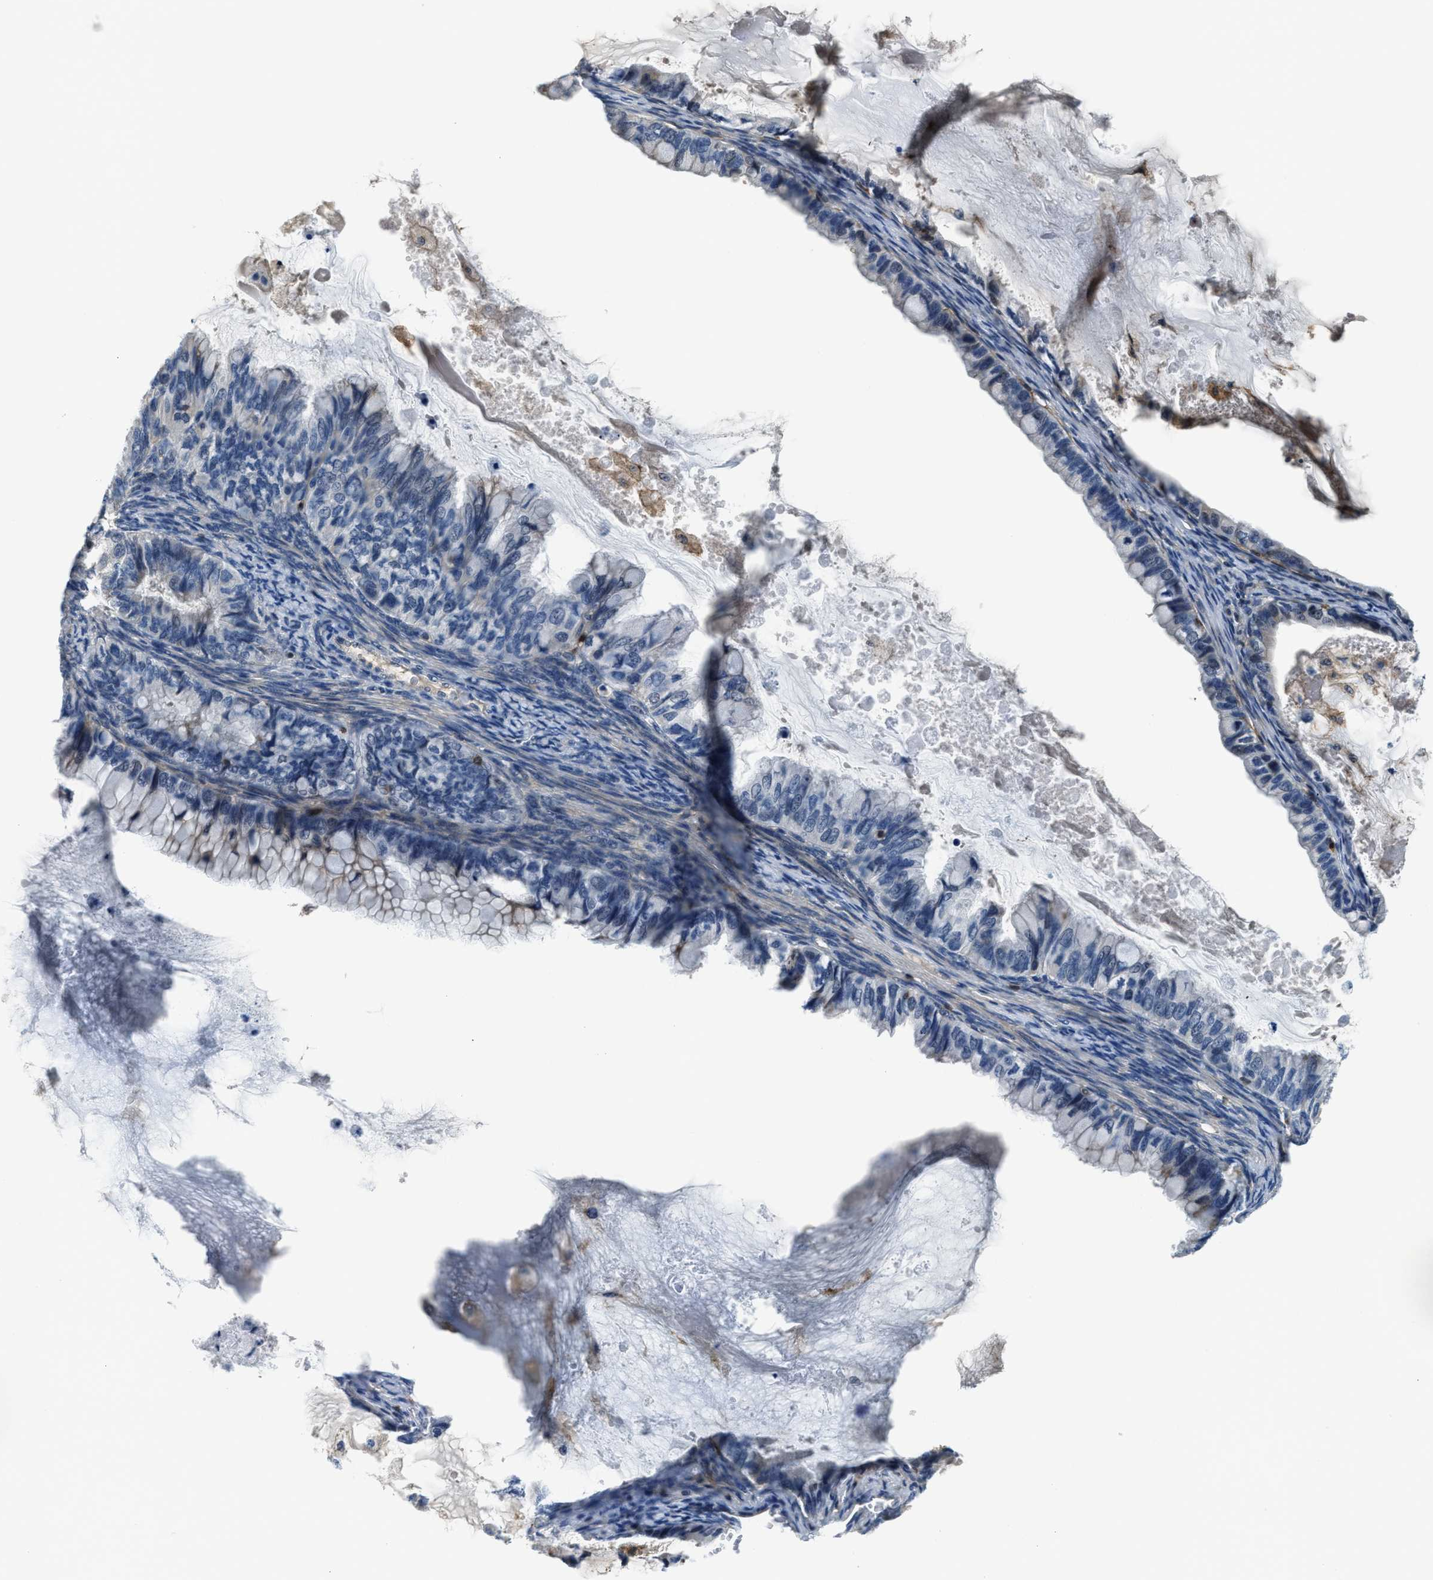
{"staining": {"intensity": "negative", "quantity": "none", "location": "none"}, "tissue": "ovarian cancer", "cell_type": "Tumor cells", "image_type": "cancer", "snomed": [{"axis": "morphology", "description": "Cystadenocarcinoma, mucinous, NOS"}, {"axis": "topography", "description": "Ovary"}], "caption": "This is an immunohistochemistry (IHC) histopathology image of ovarian mucinous cystadenocarcinoma. There is no positivity in tumor cells.", "gene": "MYO1G", "patient": {"sex": "female", "age": 80}}